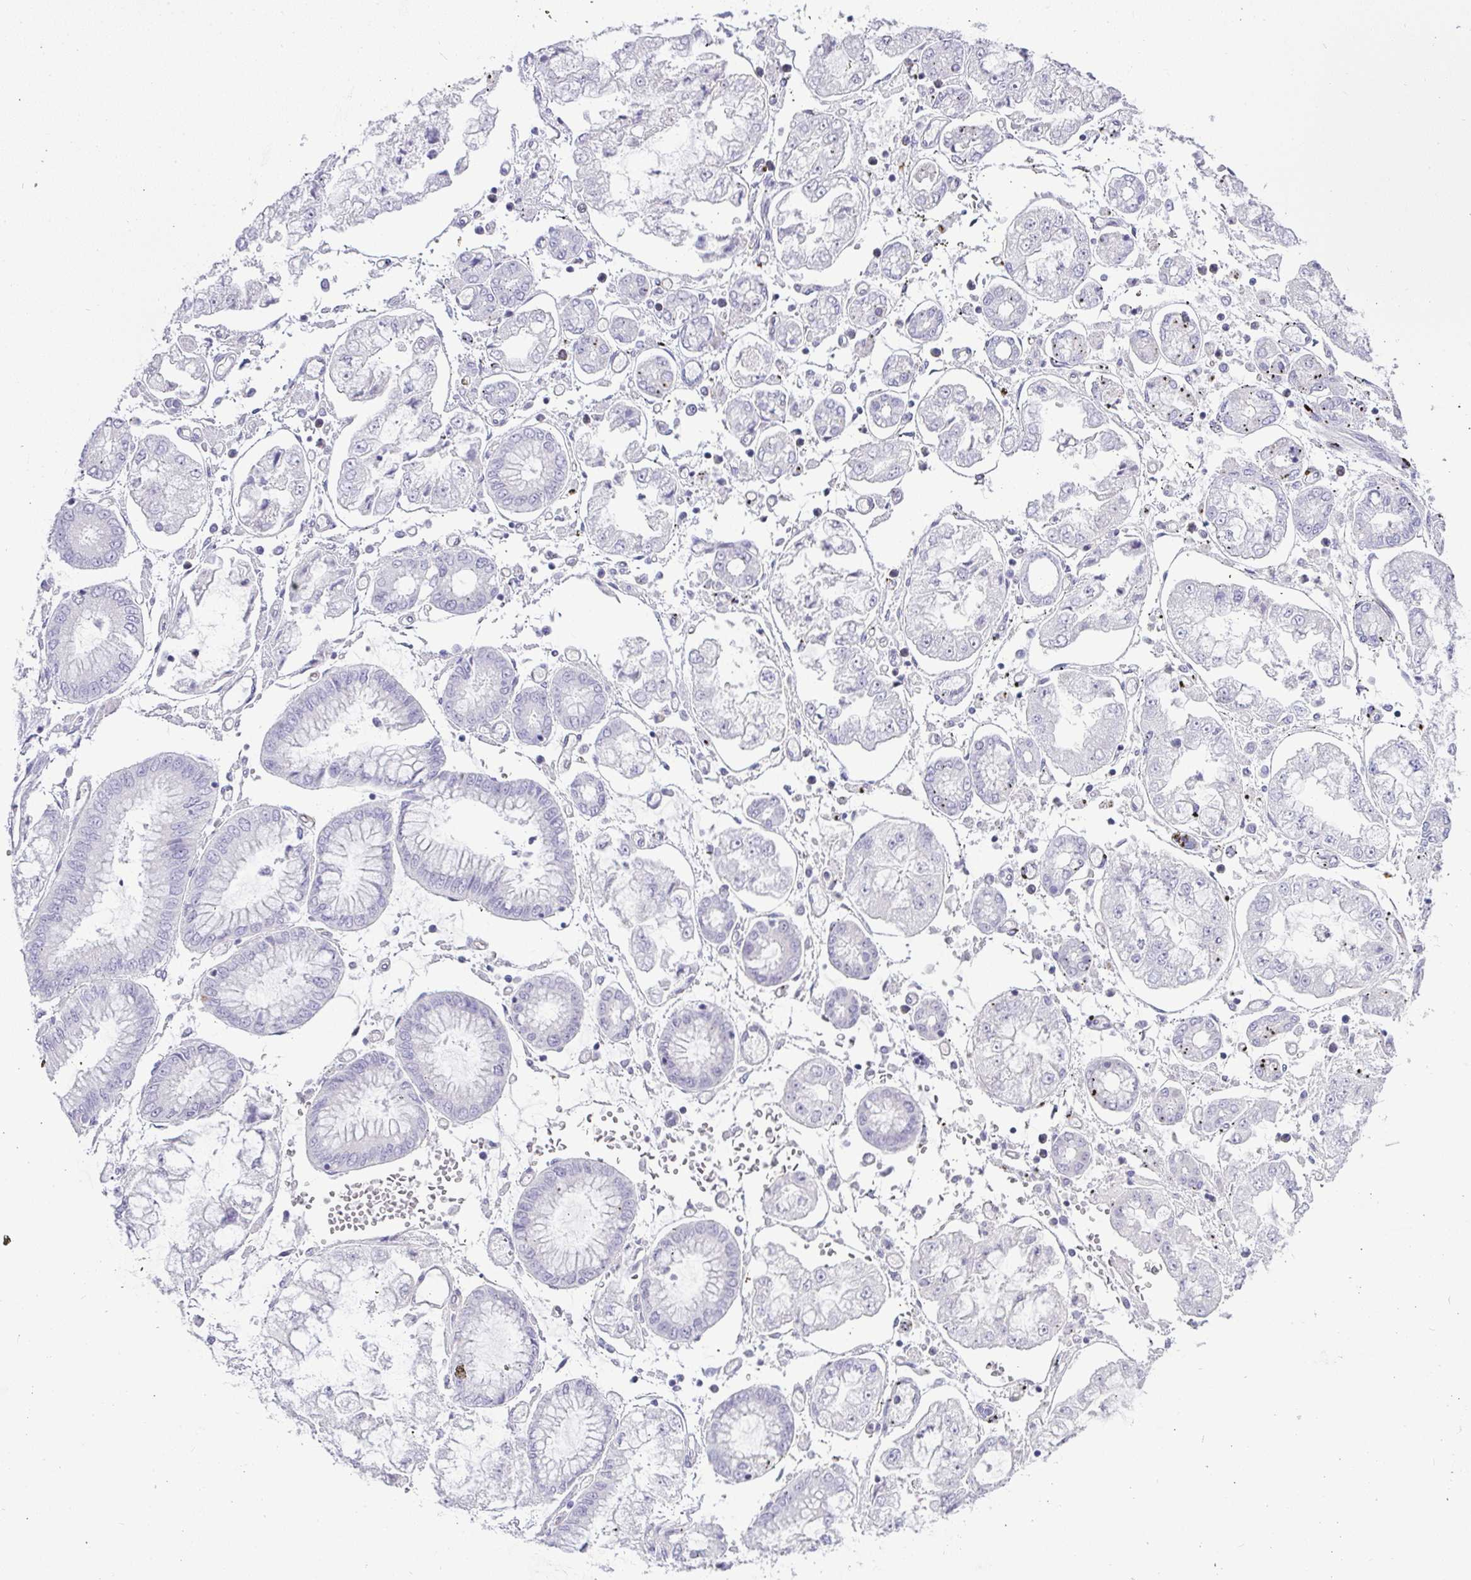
{"staining": {"intensity": "negative", "quantity": "none", "location": "none"}, "tissue": "stomach cancer", "cell_type": "Tumor cells", "image_type": "cancer", "snomed": [{"axis": "morphology", "description": "Adenocarcinoma, NOS"}, {"axis": "topography", "description": "Stomach"}], "caption": "High magnification brightfield microscopy of stomach cancer (adenocarcinoma) stained with DAB (brown) and counterstained with hematoxylin (blue): tumor cells show no significant expression. The staining is performed using DAB (3,3'-diaminobenzidine) brown chromogen with nuclei counter-stained in using hematoxylin.", "gene": "LIPE", "patient": {"sex": "male", "age": 76}}